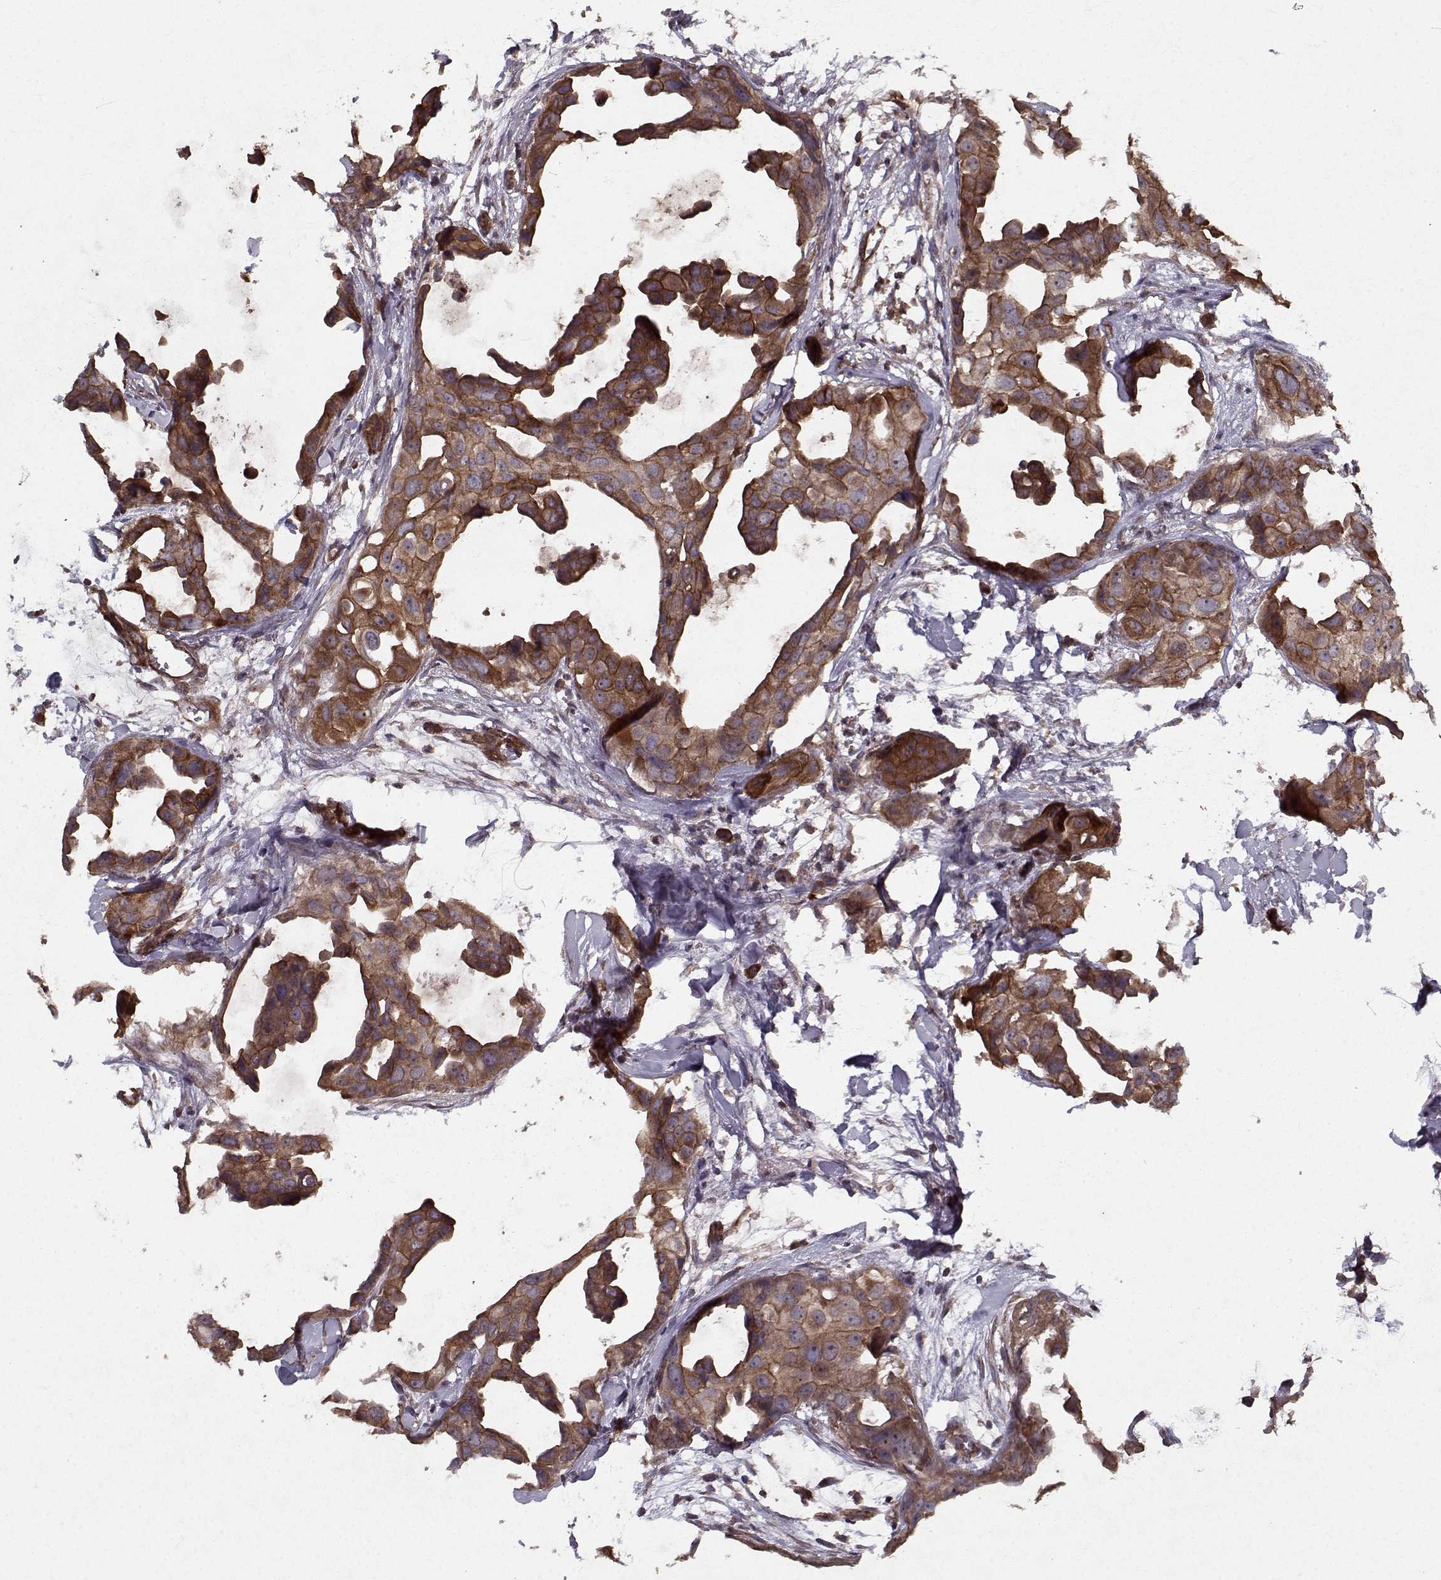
{"staining": {"intensity": "strong", "quantity": "25%-75%", "location": "cytoplasmic/membranous"}, "tissue": "breast cancer", "cell_type": "Tumor cells", "image_type": "cancer", "snomed": [{"axis": "morphology", "description": "Duct carcinoma"}, {"axis": "topography", "description": "Breast"}], "caption": "Strong cytoplasmic/membranous expression for a protein is identified in about 25%-75% of tumor cells of invasive ductal carcinoma (breast) using immunohistochemistry (IHC).", "gene": "PPP1R12A", "patient": {"sex": "female", "age": 38}}